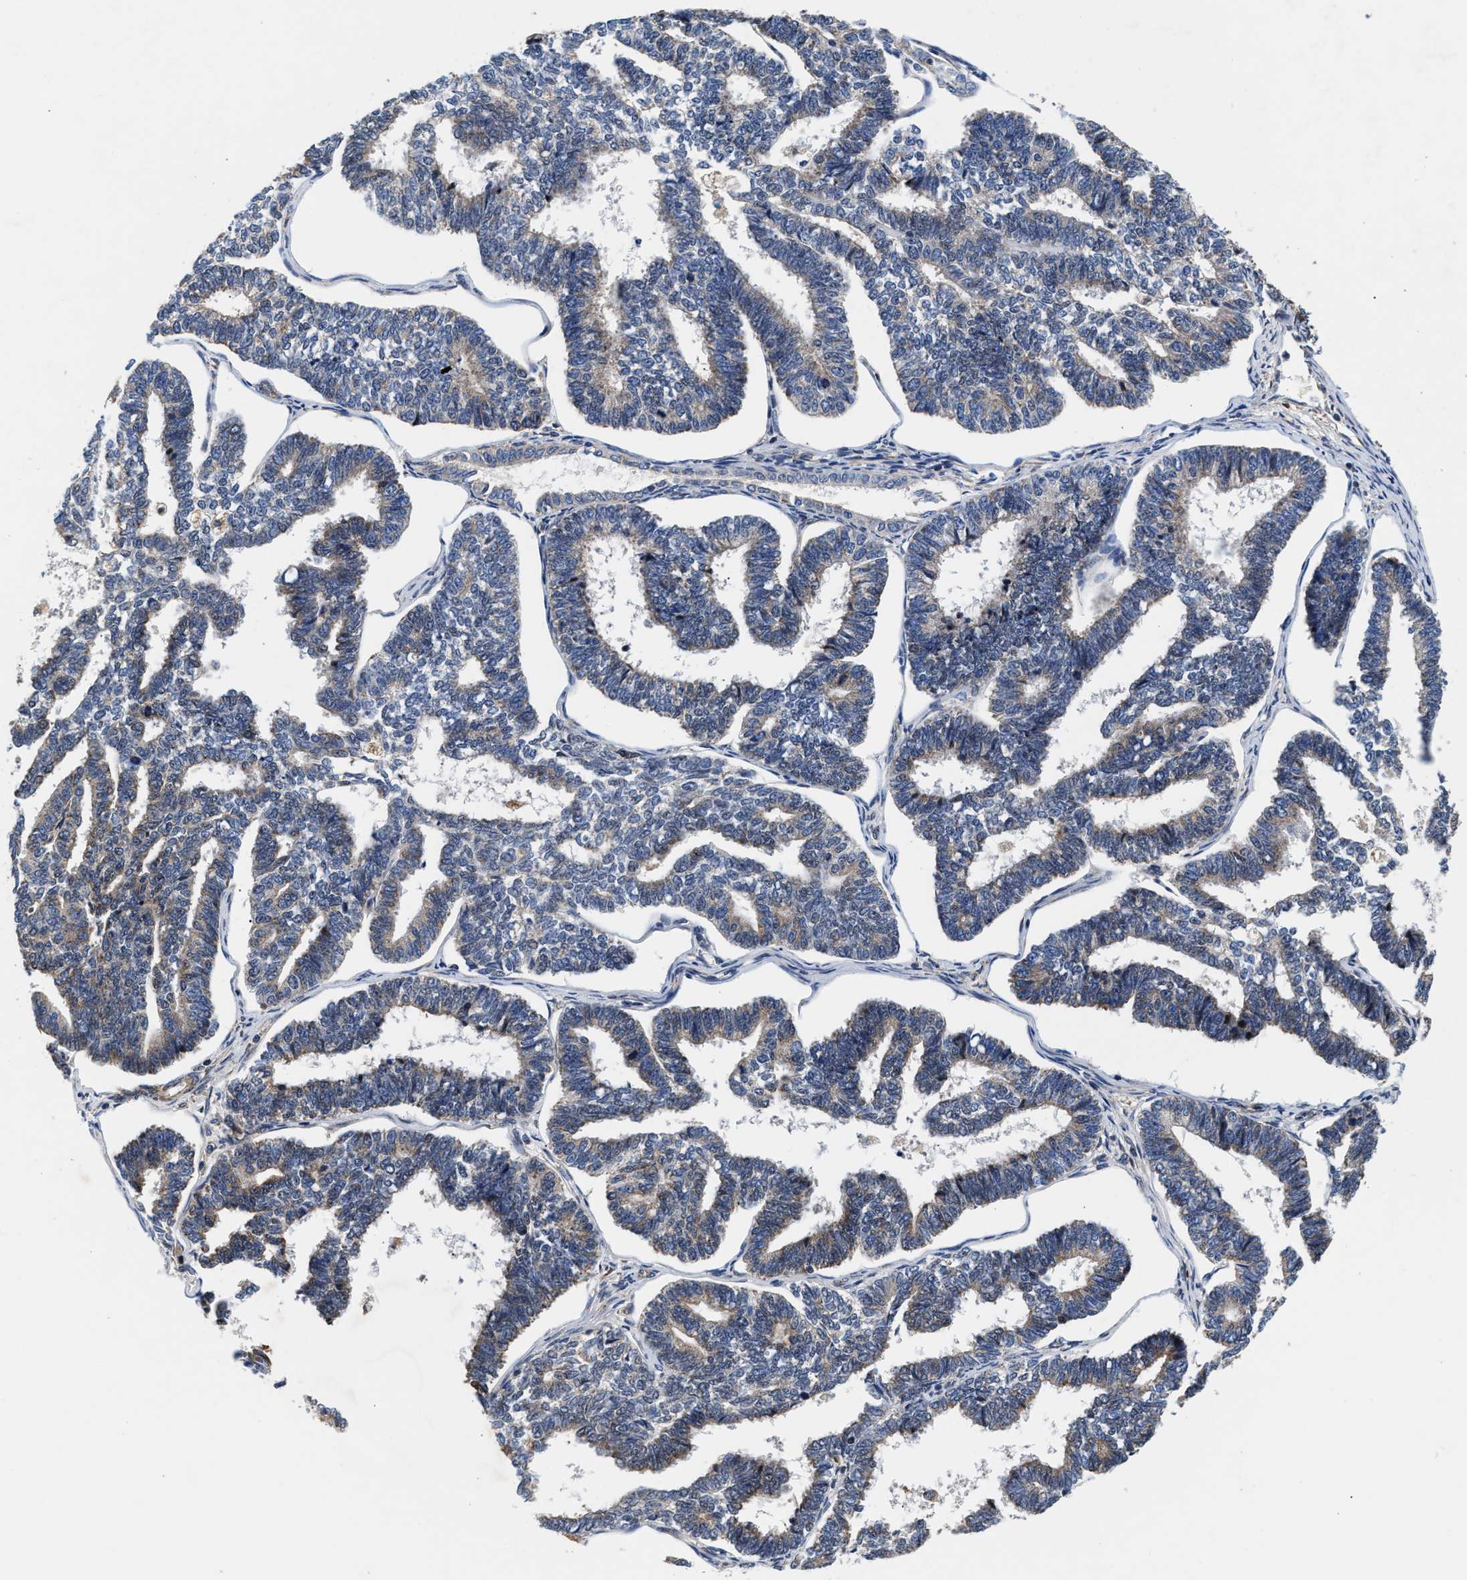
{"staining": {"intensity": "weak", "quantity": "<25%", "location": "cytoplasmic/membranous"}, "tissue": "endometrial cancer", "cell_type": "Tumor cells", "image_type": "cancer", "snomed": [{"axis": "morphology", "description": "Adenocarcinoma, NOS"}, {"axis": "topography", "description": "Endometrium"}], "caption": "Protein analysis of endometrial cancer demonstrates no significant expression in tumor cells.", "gene": "SGK1", "patient": {"sex": "female", "age": 70}}